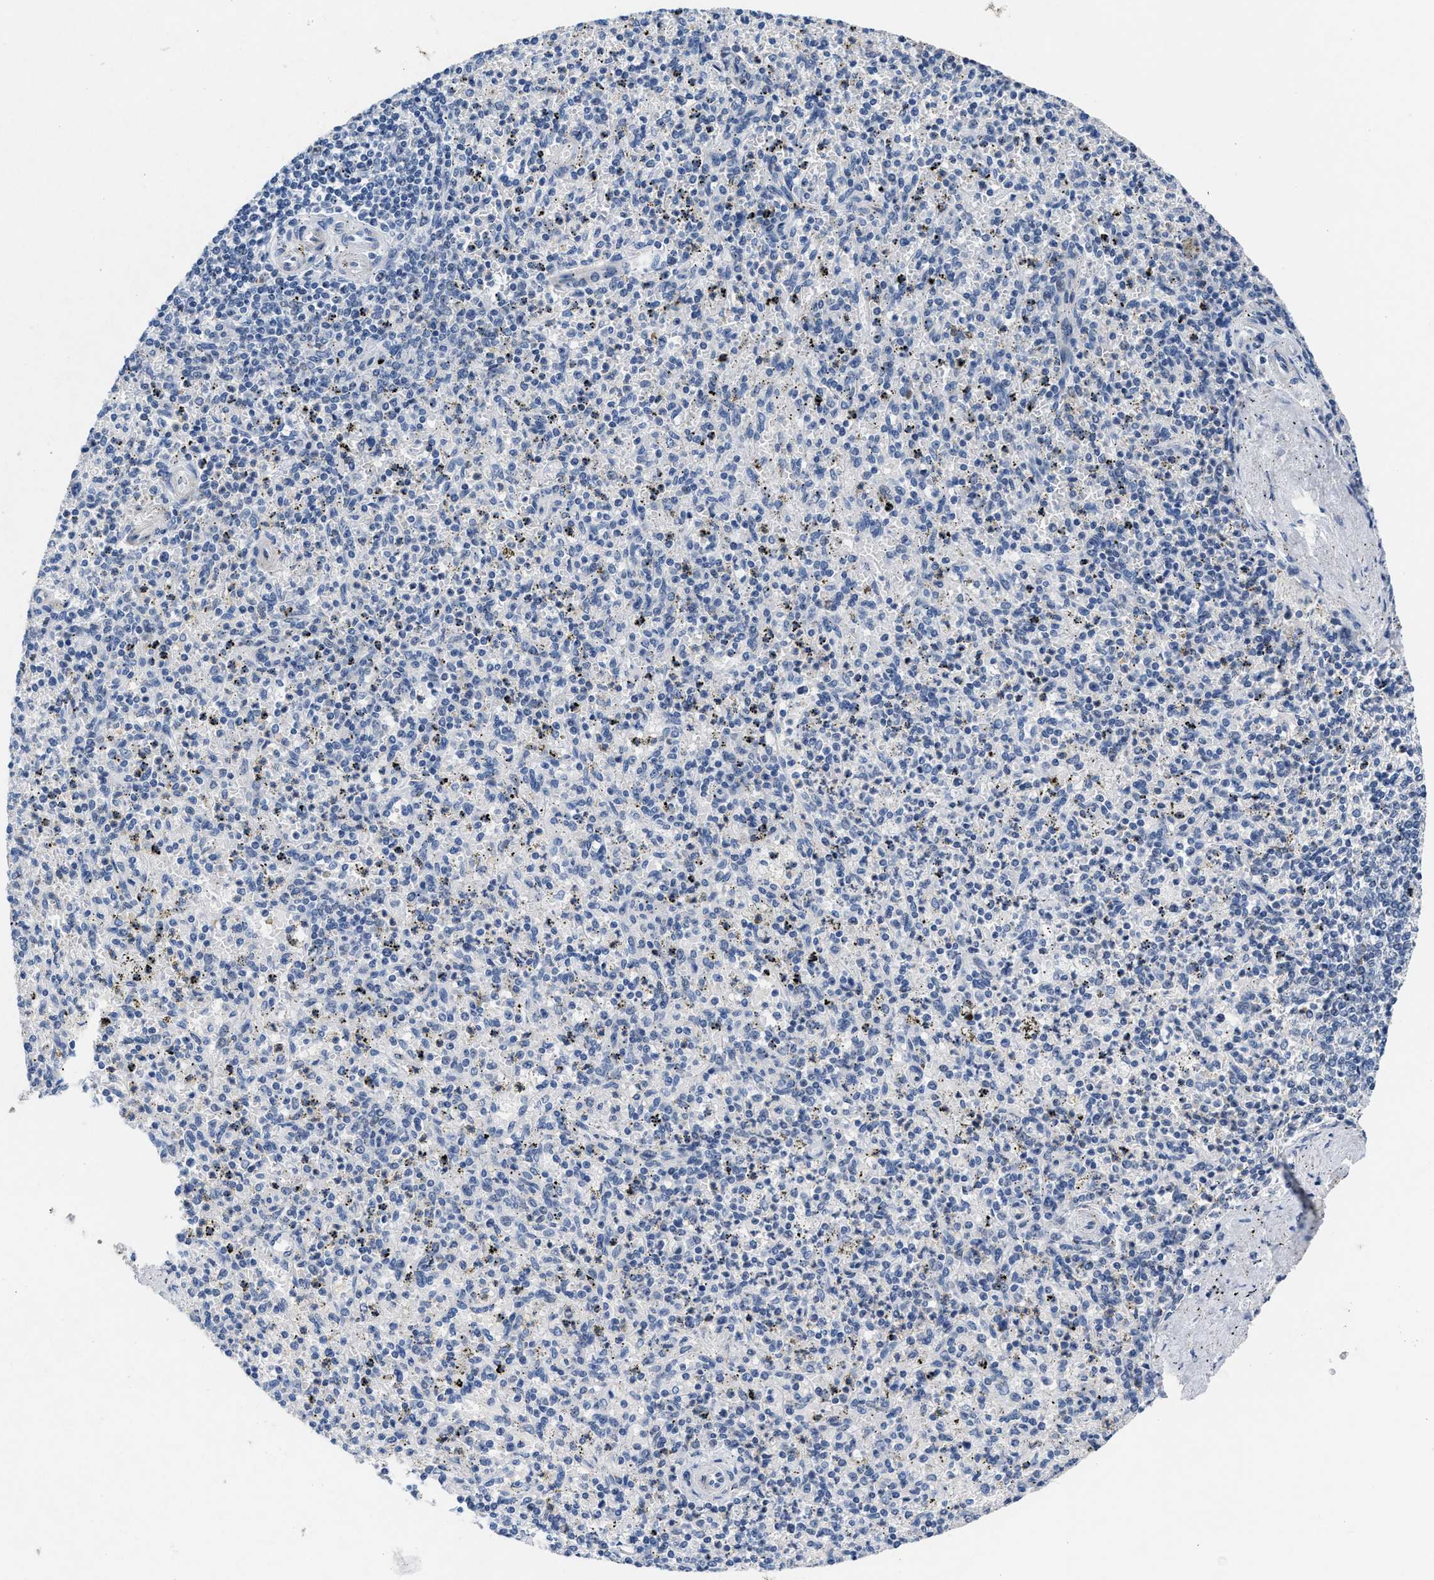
{"staining": {"intensity": "negative", "quantity": "none", "location": "none"}, "tissue": "spleen", "cell_type": "Cells in red pulp", "image_type": "normal", "snomed": [{"axis": "morphology", "description": "Normal tissue, NOS"}, {"axis": "topography", "description": "Spleen"}], "caption": "This is an immunohistochemistry (IHC) micrograph of normal human spleen. There is no positivity in cells in red pulp.", "gene": "ID3", "patient": {"sex": "male", "age": 72}}